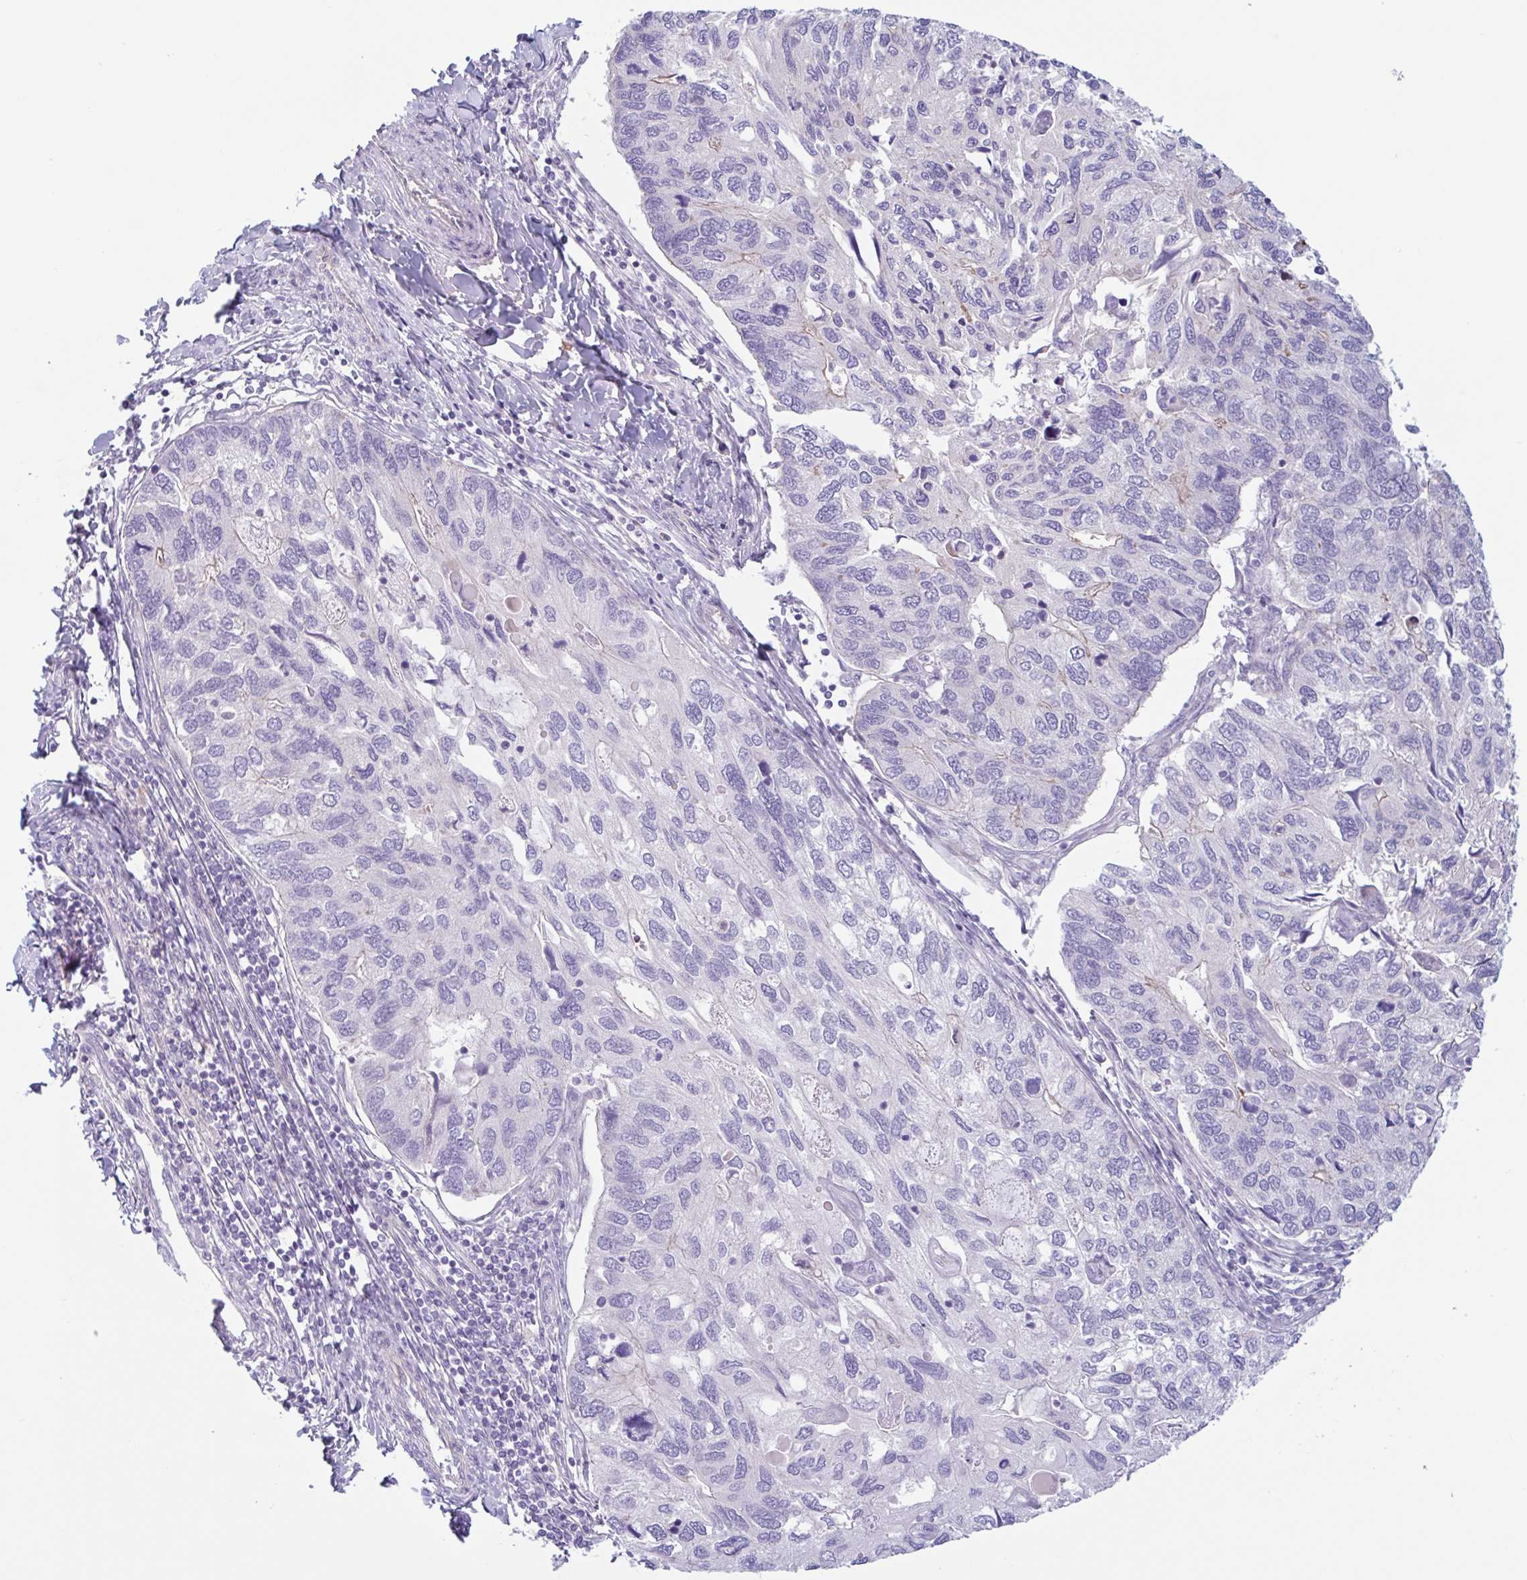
{"staining": {"intensity": "negative", "quantity": "none", "location": "none"}, "tissue": "endometrial cancer", "cell_type": "Tumor cells", "image_type": "cancer", "snomed": [{"axis": "morphology", "description": "Carcinoma, NOS"}, {"axis": "topography", "description": "Uterus"}], "caption": "The immunohistochemistry (IHC) photomicrograph has no significant expression in tumor cells of endometrial cancer (carcinoma) tissue. (Immunohistochemistry, brightfield microscopy, high magnification).", "gene": "MYH10", "patient": {"sex": "female", "age": 76}}